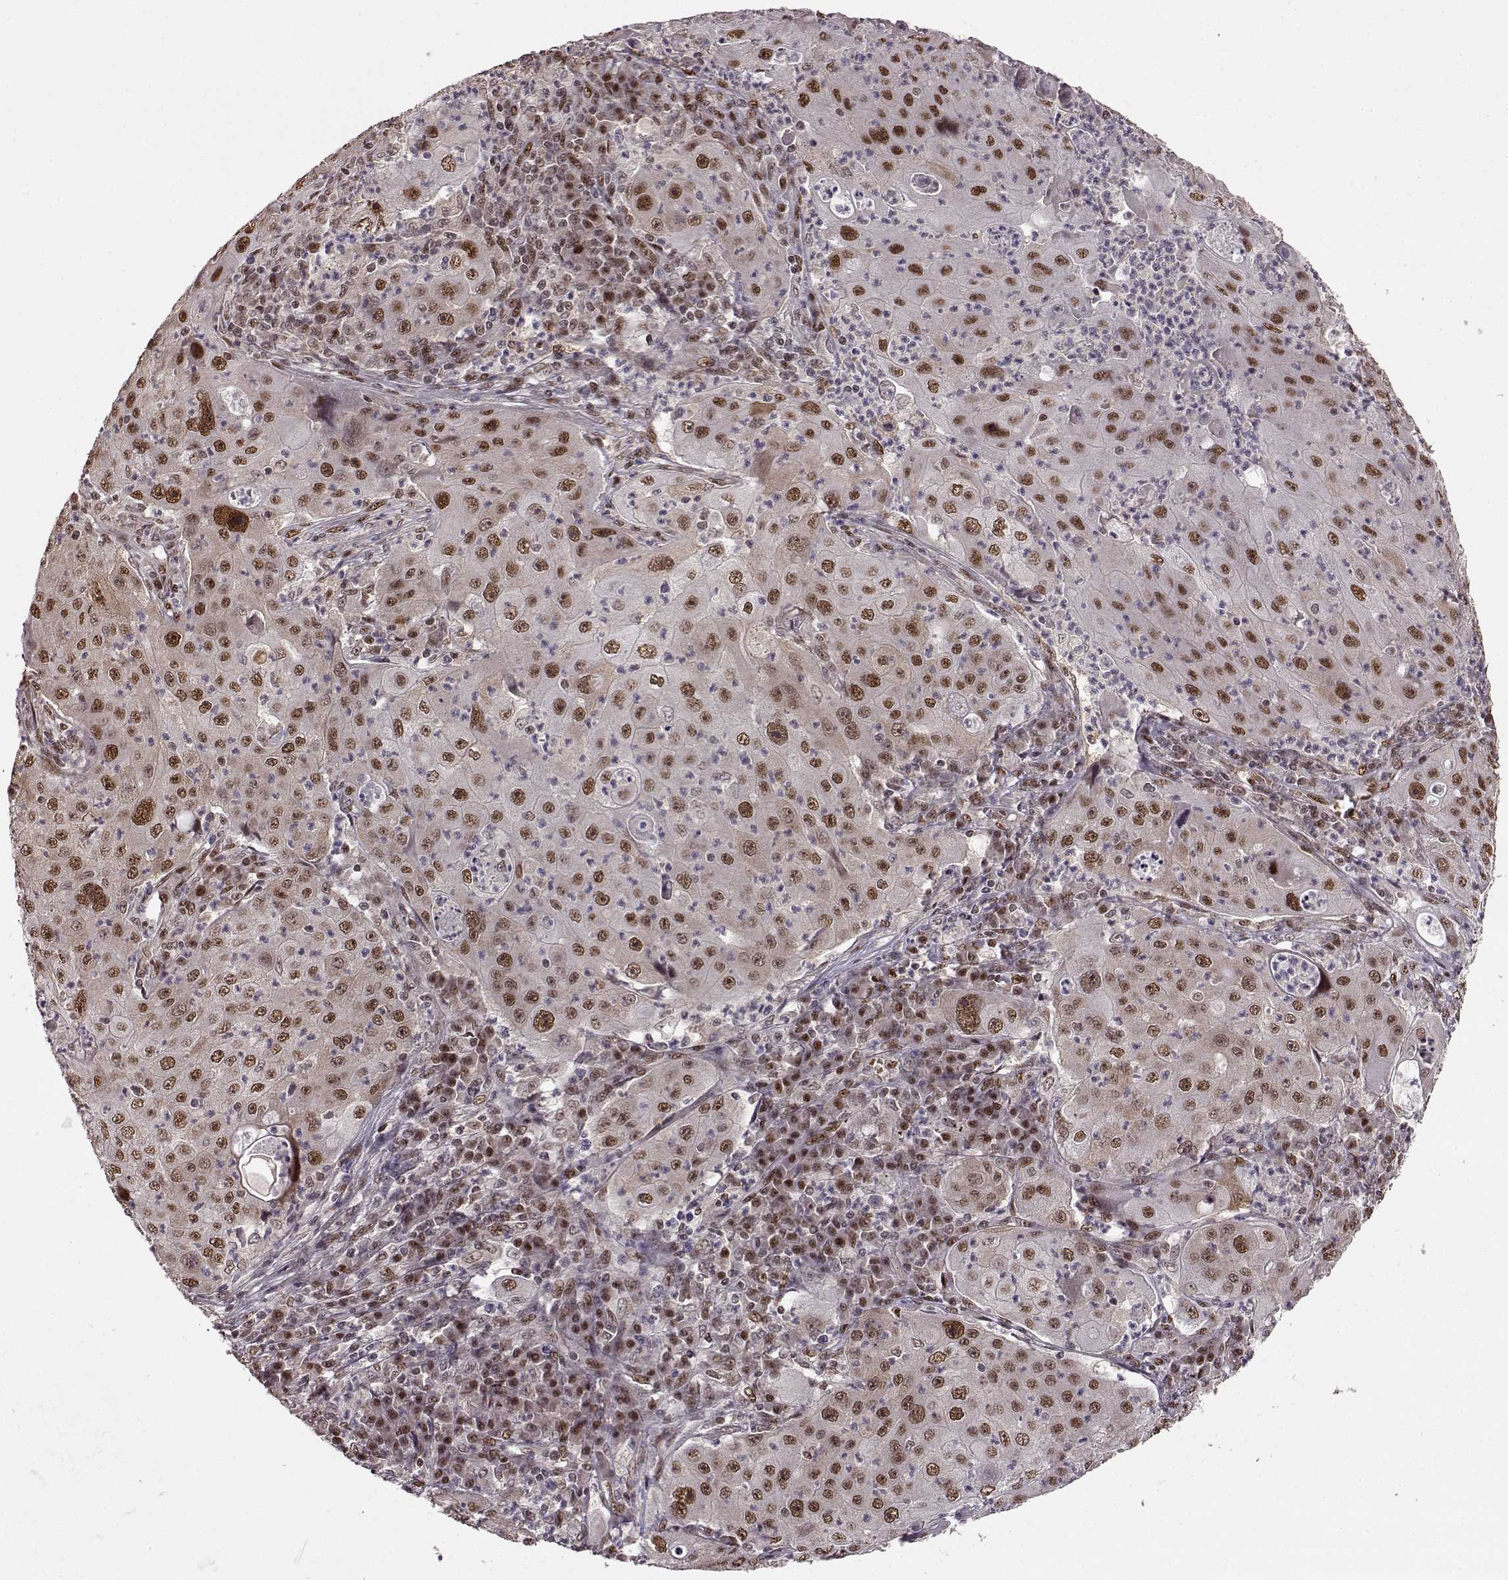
{"staining": {"intensity": "moderate", "quantity": ">75%", "location": "nuclear"}, "tissue": "lung cancer", "cell_type": "Tumor cells", "image_type": "cancer", "snomed": [{"axis": "morphology", "description": "Squamous cell carcinoma, NOS"}, {"axis": "topography", "description": "Lung"}], "caption": "Tumor cells demonstrate moderate nuclear staining in approximately >75% of cells in lung squamous cell carcinoma.", "gene": "FTO", "patient": {"sex": "female", "age": 59}}